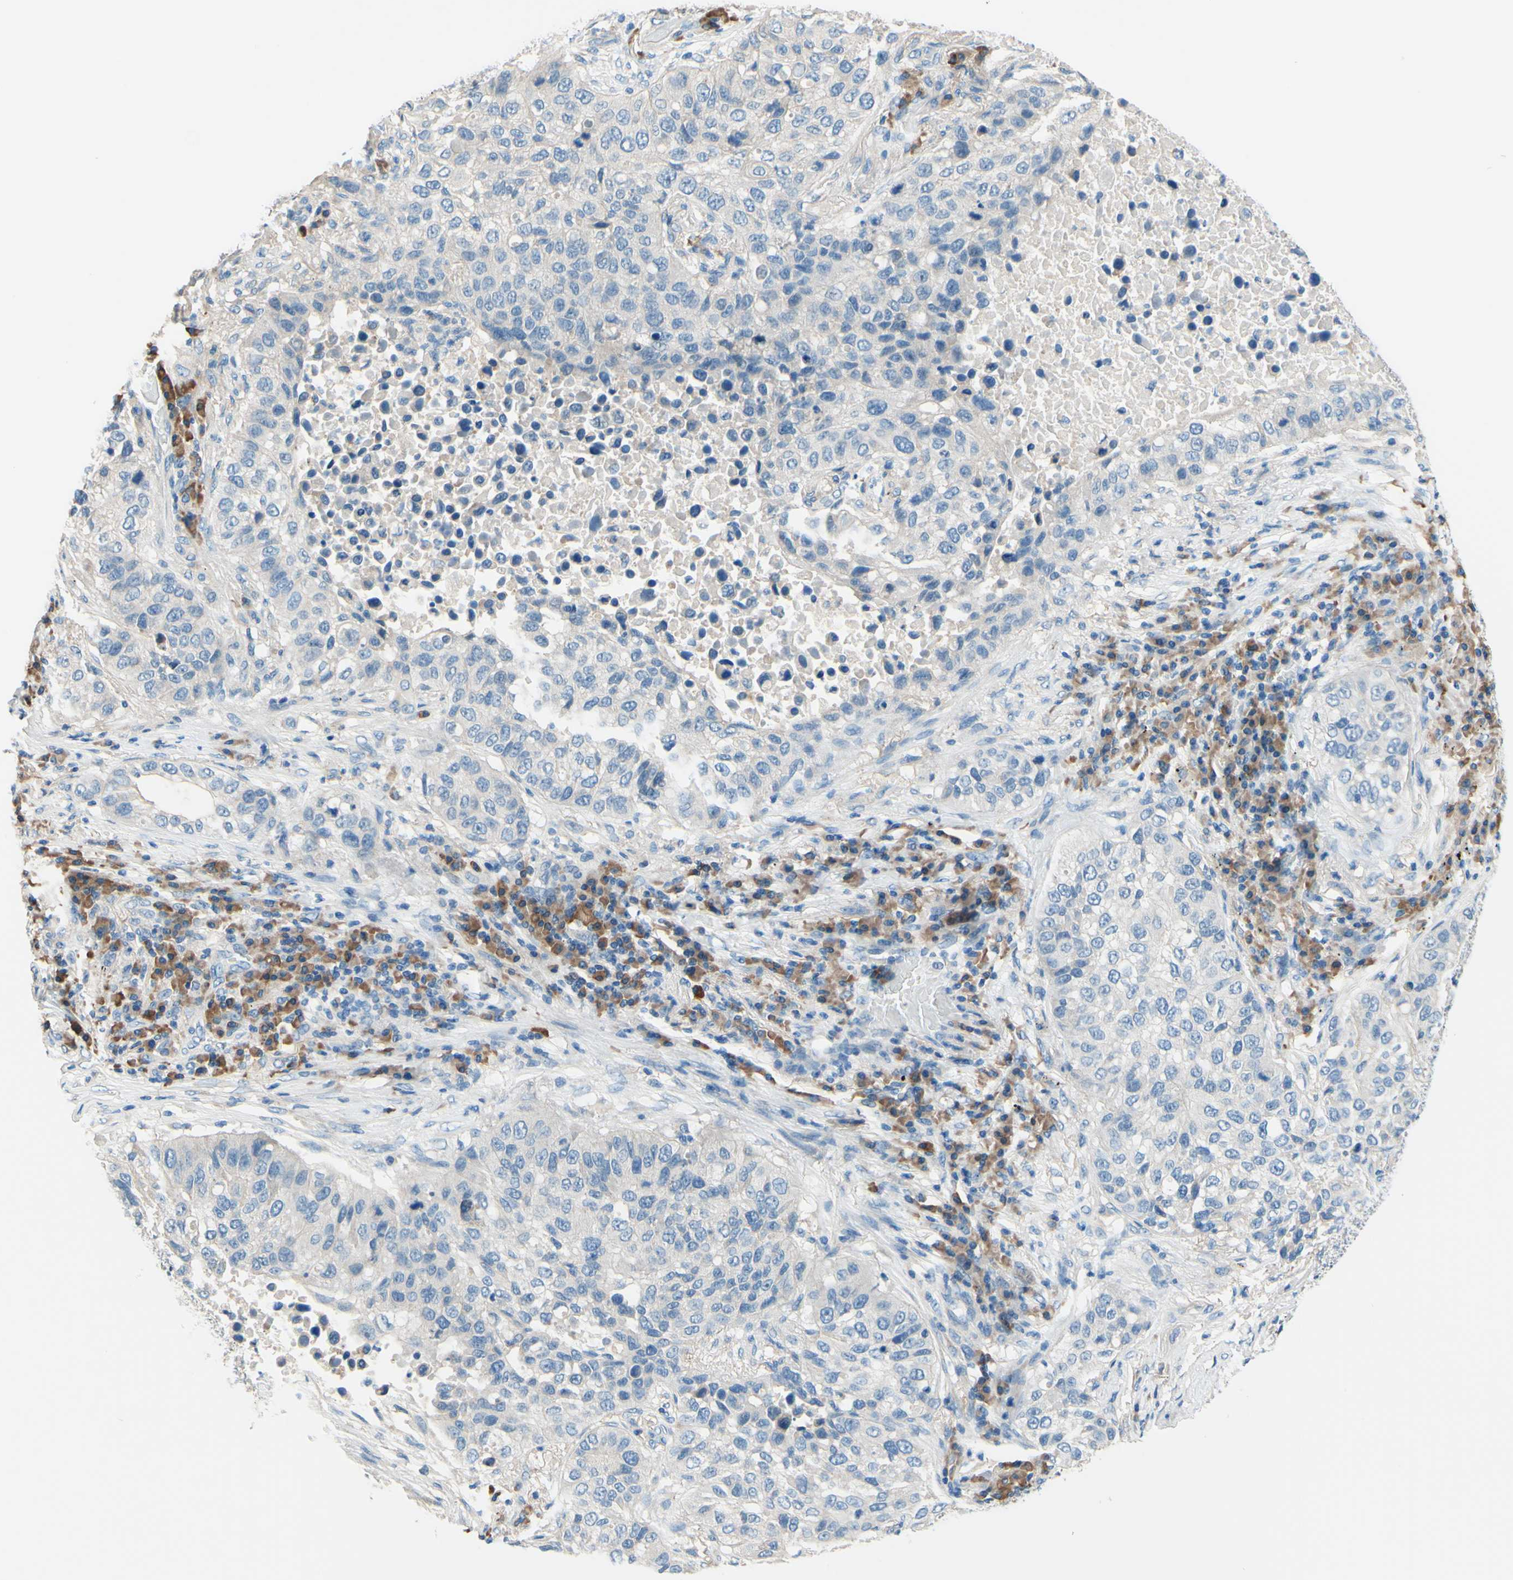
{"staining": {"intensity": "negative", "quantity": "none", "location": "none"}, "tissue": "lung cancer", "cell_type": "Tumor cells", "image_type": "cancer", "snomed": [{"axis": "morphology", "description": "Squamous cell carcinoma, NOS"}, {"axis": "topography", "description": "Lung"}], "caption": "Tumor cells show no significant expression in lung cancer. Brightfield microscopy of IHC stained with DAB (brown) and hematoxylin (blue), captured at high magnification.", "gene": "PASD1", "patient": {"sex": "male", "age": 57}}